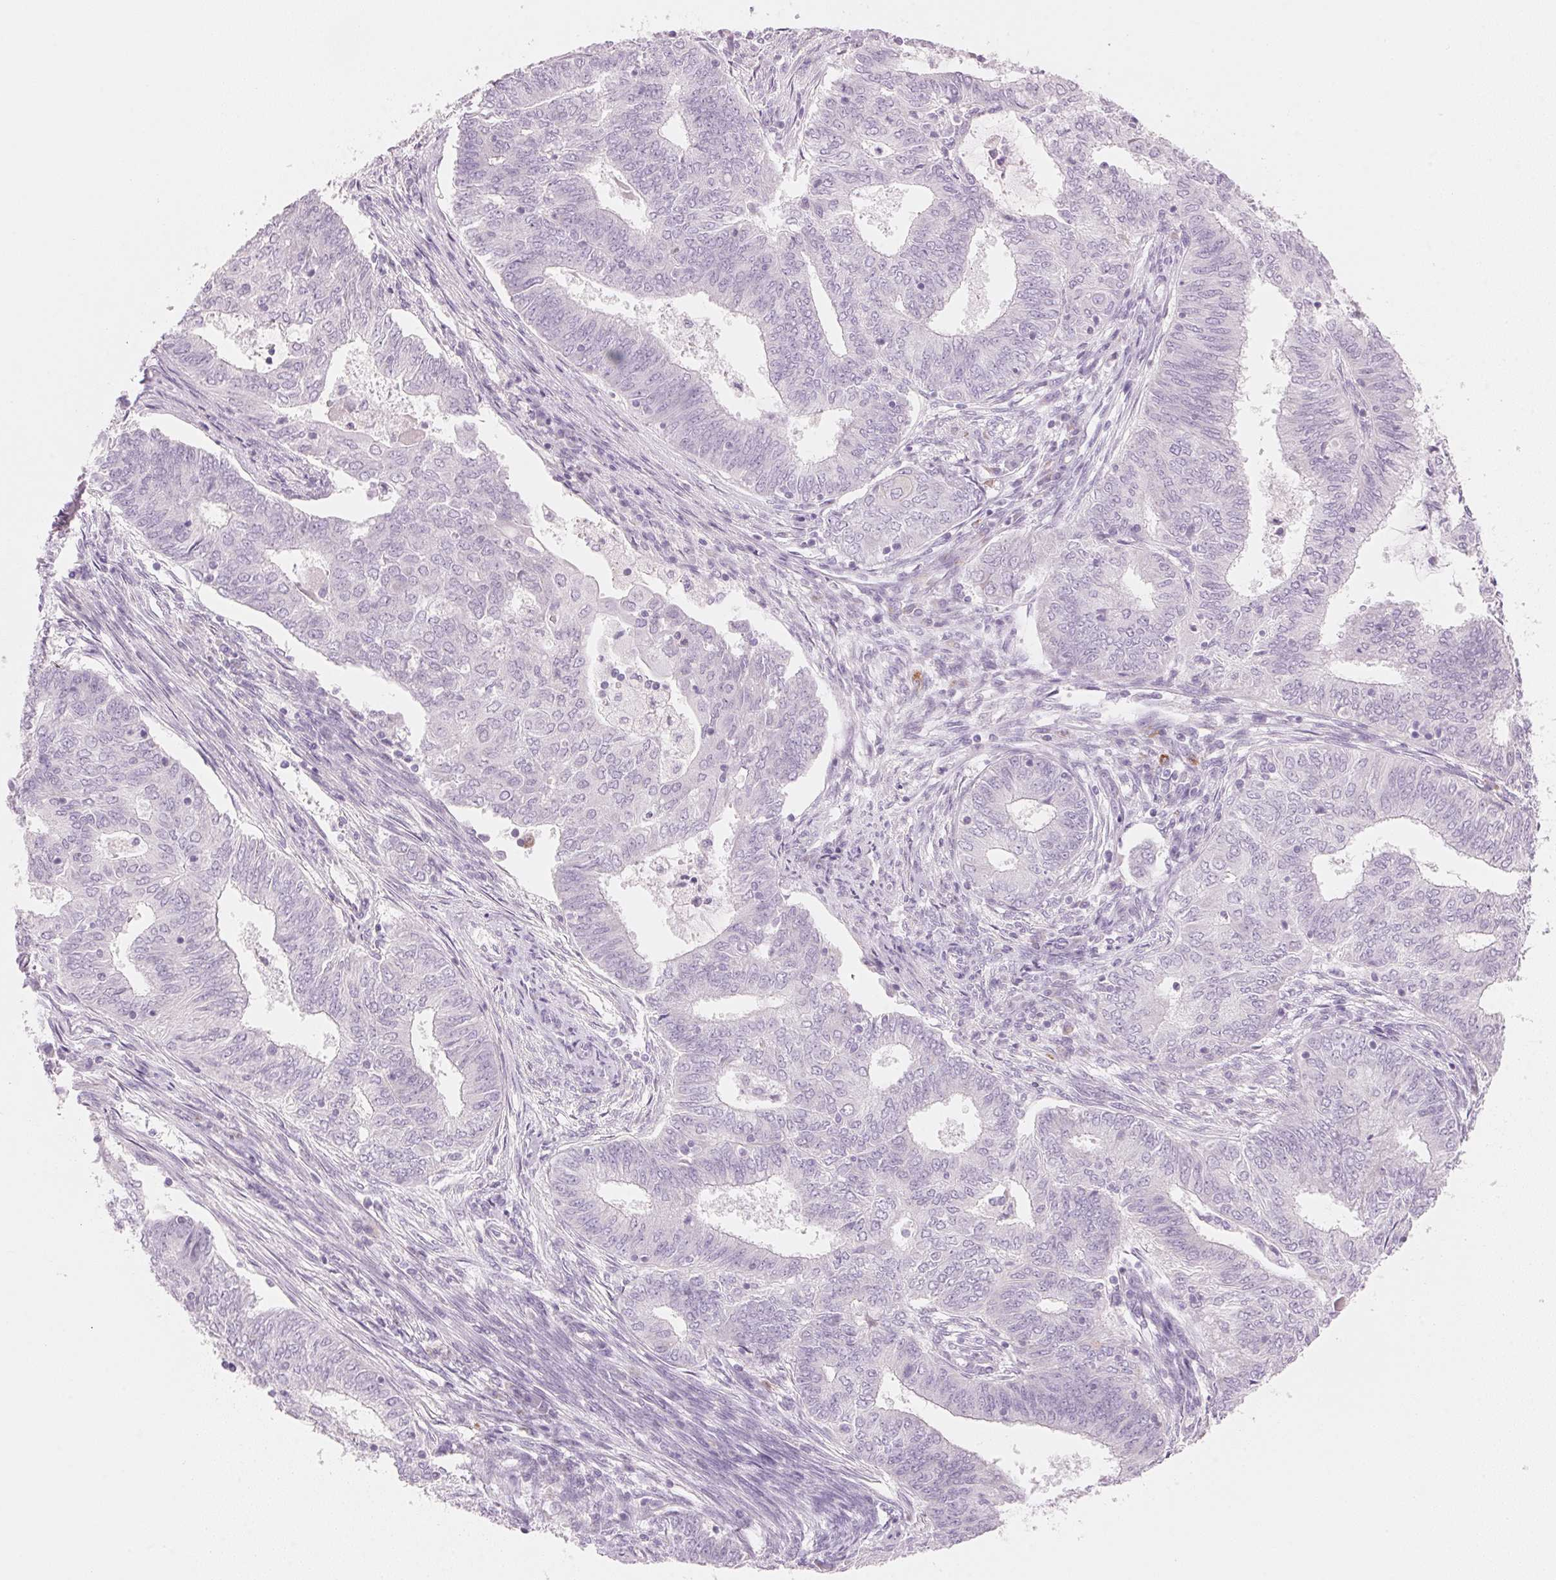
{"staining": {"intensity": "negative", "quantity": "none", "location": "none"}, "tissue": "endometrial cancer", "cell_type": "Tumor cells", "image_type": "cancer", "snomed": [{"axis": "morphology", "description": "Adenocarcinoma, NOS"}, {"axis": "topography", "description": "Endometrium"}], "caption": "Immunohistochemistry (IHC) micrograph of human endometrial adenocarcinoma stained for a protein (brown), which shows no positivity in tumor cells.", "gene": "HOXB13", "patient": {"sex": "female", "age": 62}}